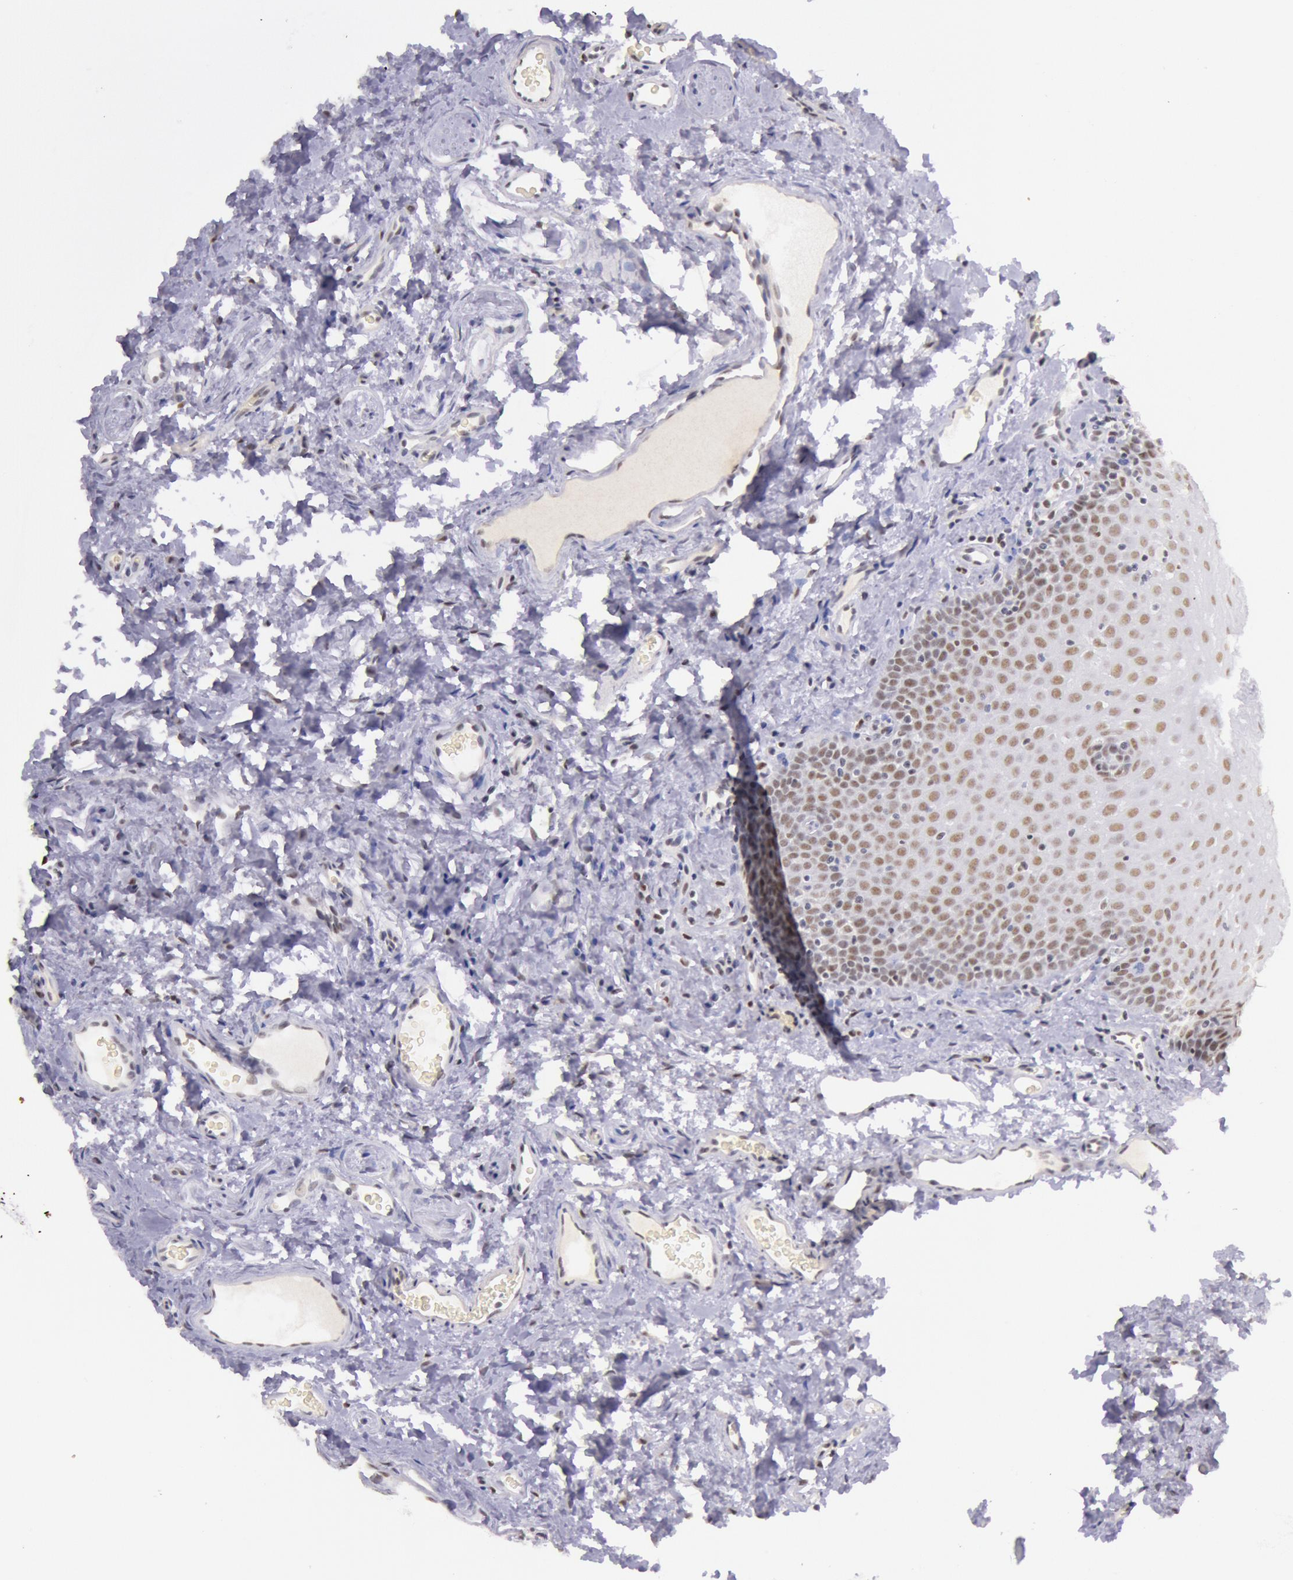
{"staining": {"intensity": "weak", "quantity": "25%-75%", "location": "nuclear"}, "tissue": "oral mucosa", "cell_type": "Squamous epithelial cells", "image_type": "normal", "snomed": [{"axis": "morphology", "description": "Normal tissue, NOS"}, {"axis": "topography", "description": "Oral tissue"}], "caption": "The photomicrograph exhibits a brown stain indicating the presence of a protein in the nuclear of squamous epithelial cells in oral mucosa. The staining was performed using DAB (3,3'-diaminobenzidine) to visualize the protein expression in brown, while the nuclei were stained in blue with hematoxylin (Magnification: 20x).", "gene": "TASL", "patient": {"sex": "male", "age": 20}}